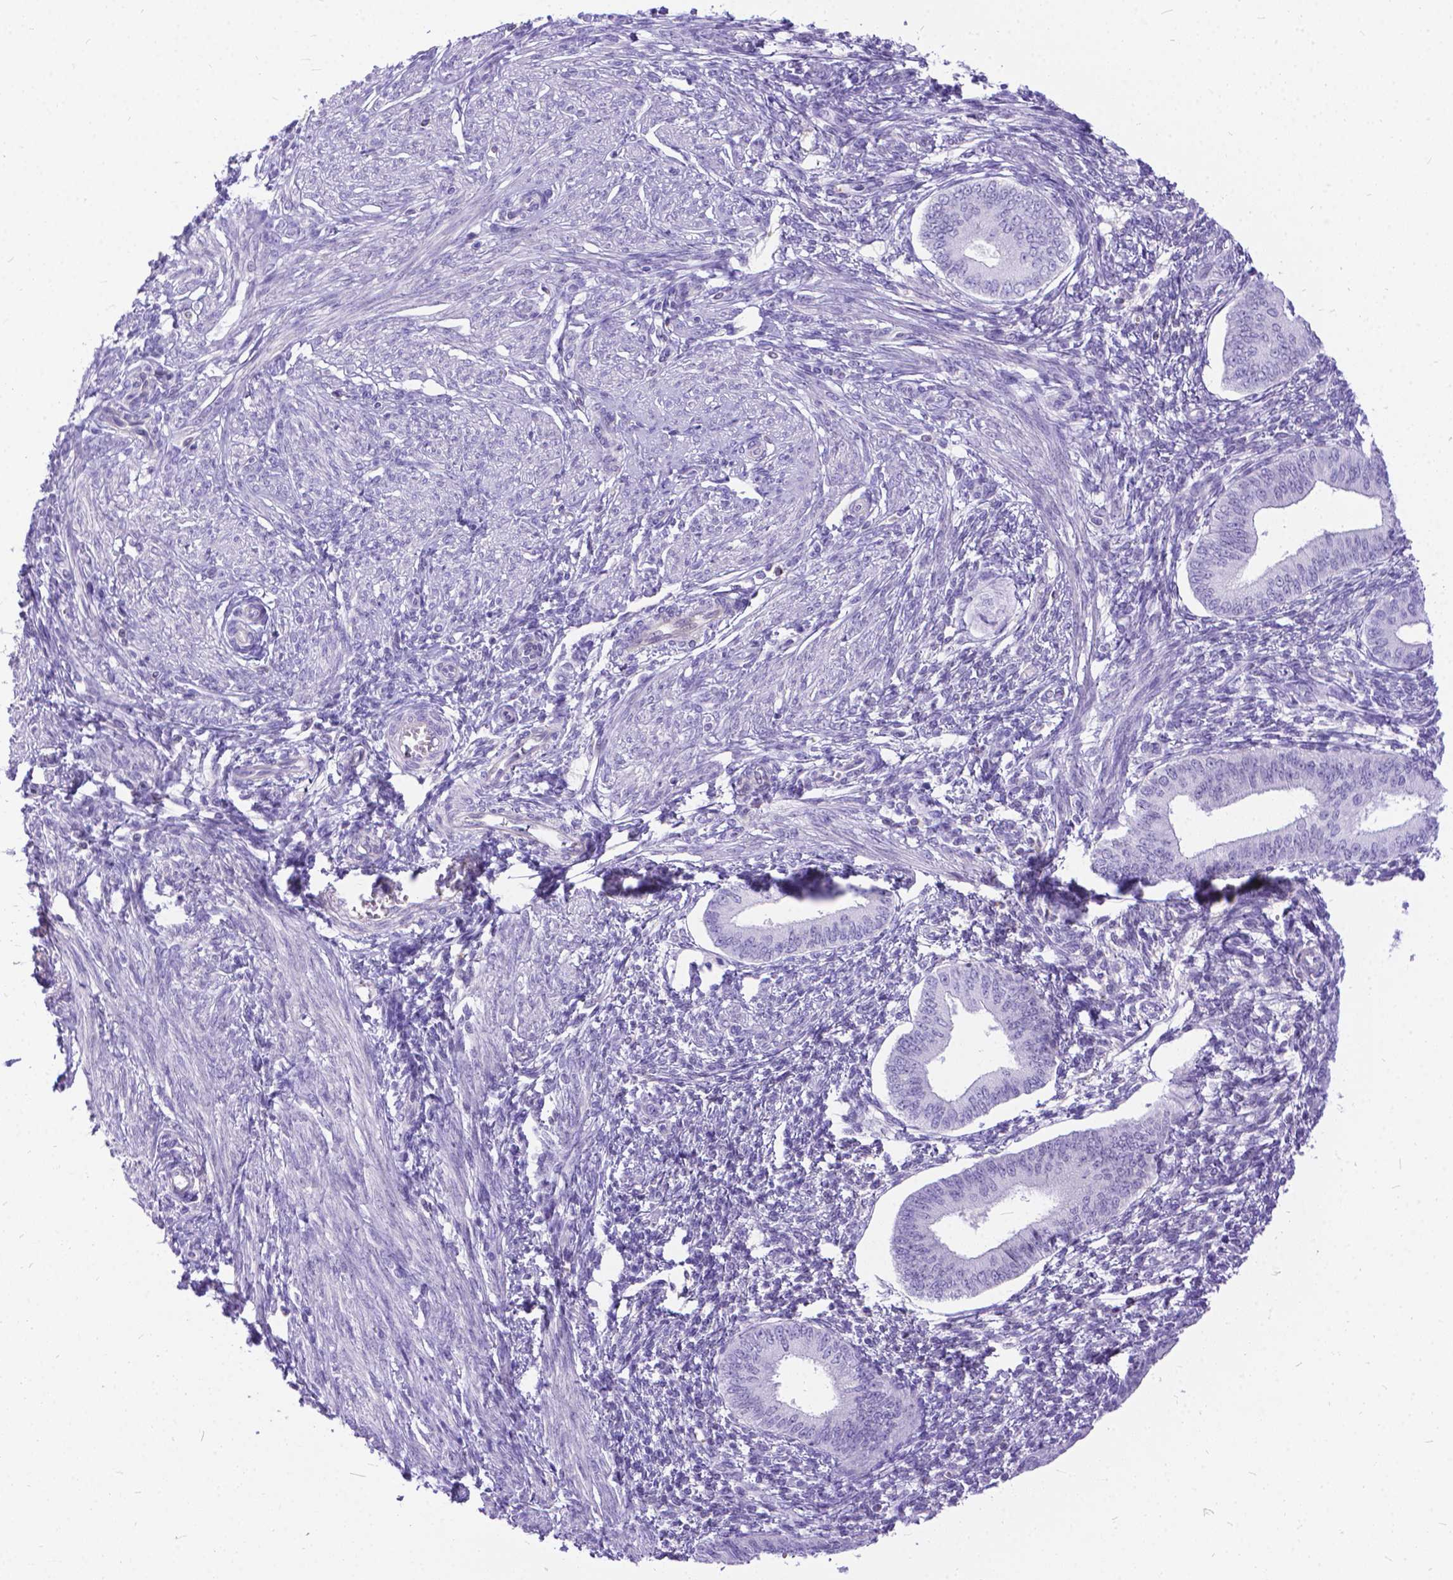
{"staining": {"intensity": "negative", "quantity": "none", "location": "none"}, "tissue": "endometrium", "cell_type": "Cells in endometrial stroma", "image_type": "normal", "snomed": [{"axis": "morphology", "description": "Normal tissue, NOS"}, {"axis": "topography", "description": "Endometrium"}], "caption": "An immunohistochemistry (IHC) histopathology image of benign endometrium is shown. There is no staining in cells in endometrial stroma of endometrium.", "gene": "TMEM169", "patient": {"sex": "female", "age": 42}}